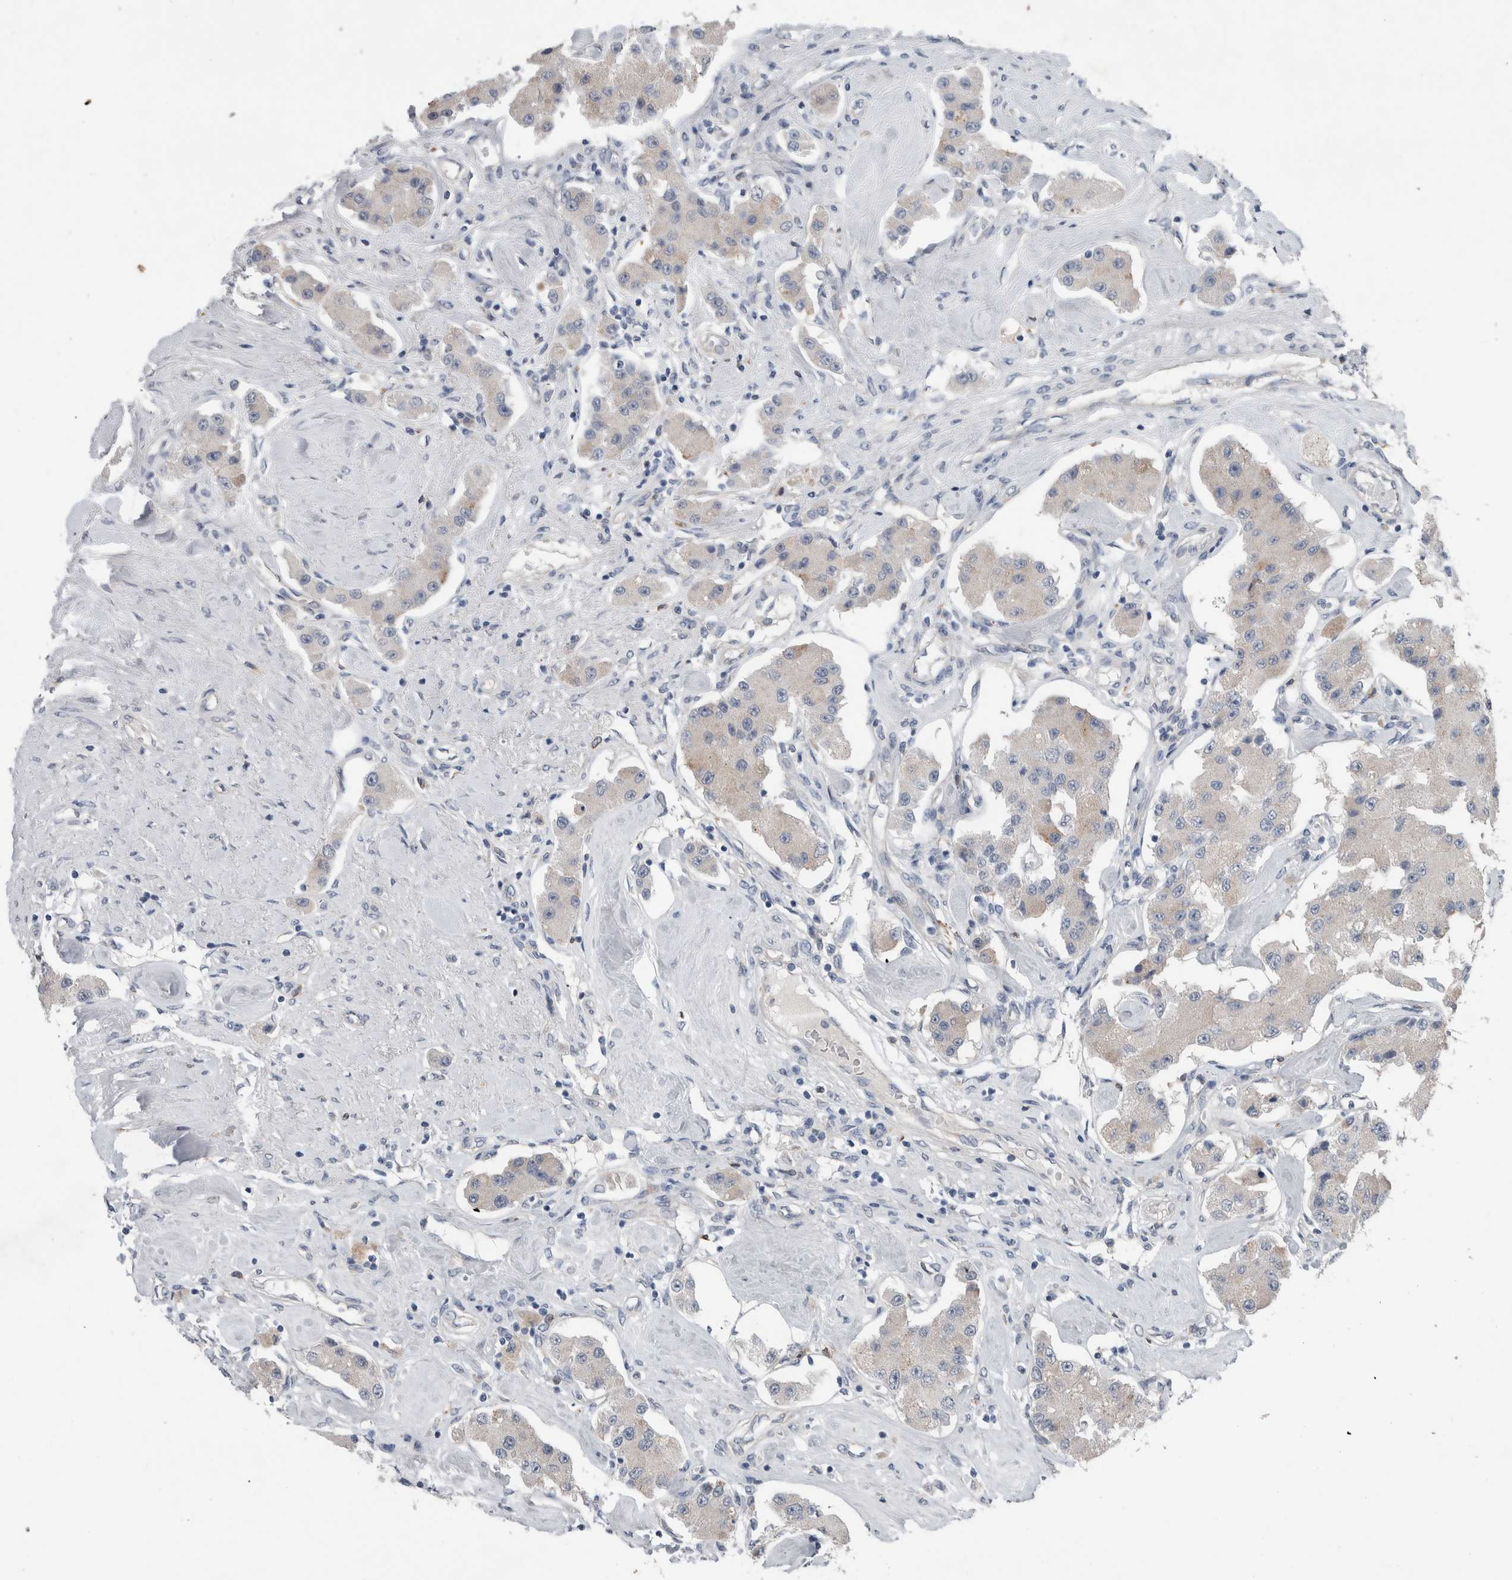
{"staining": {"intensity": "negative", "quantity": "none", "location": "none"}, "tissue": "carcinoid", "cell_type": "Tumor cells", "image_type": "cancer", "snomed": [{"axis": "morphology", "description": "Carcinoid, malignant, NOS"}, {"axis": "topography", "description": "Pancreas"}], "caption": "Image shows no protein expression in tumor cells of carcinoid tissue.", "gene": "CRNN", "patient": {"sex": "male", "age": 41}}